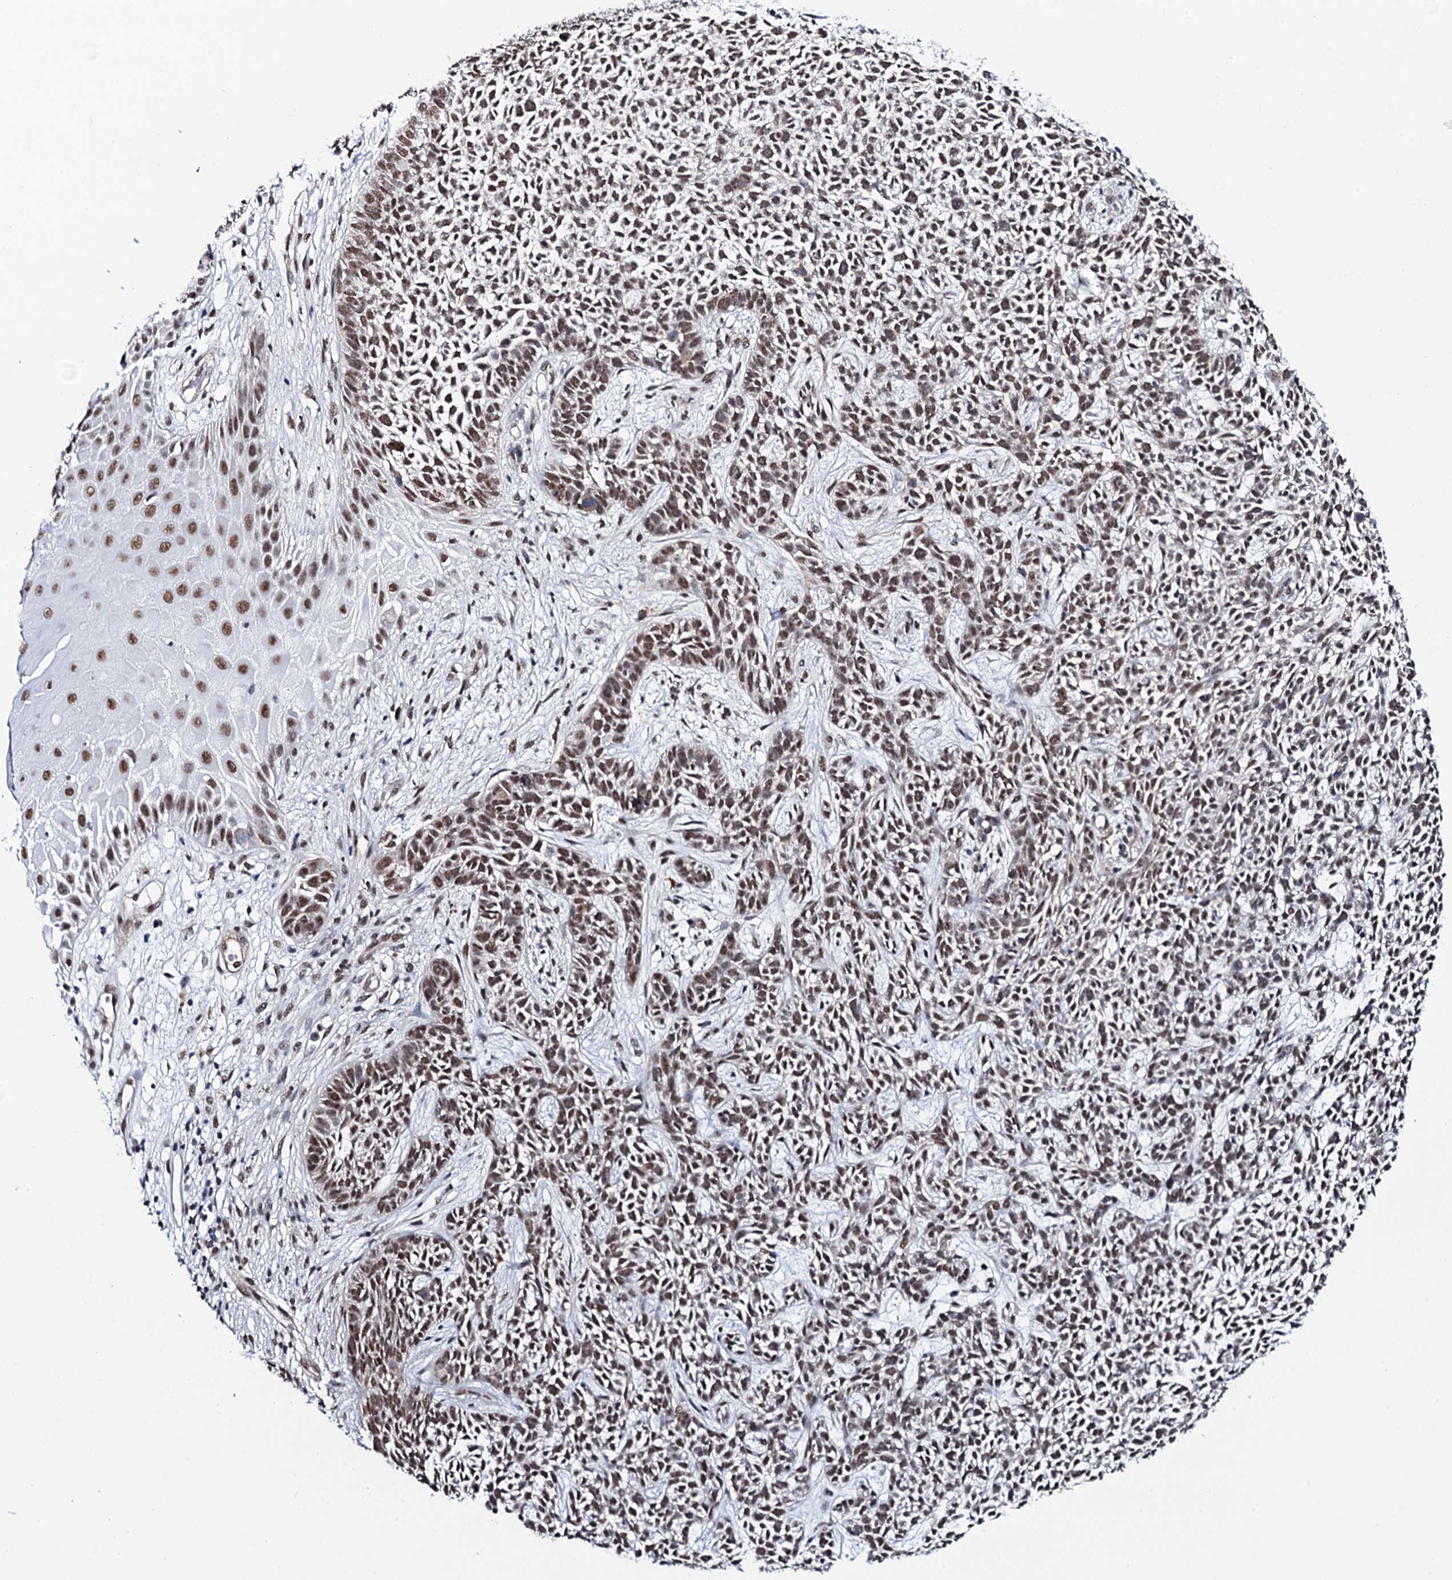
{"staining": {"intensity": "weak", "quantity": ">75%", "location": "nuclear"}, "tissue": "skin cancer", "cell_type": "Tumor cells", "image_type": "cancer", "snomed": [{"axis": "morphology", "description": "Basal cell carcinoma"}, {"axis": "topography", "description": "Skin"}], "caption": "Tumor cells demonstrate low levels of weak nuclear staining in about >75% of cells in skin cancer.", "gene": "CWC15", "patient": {"sex": "female", "age": 84}}